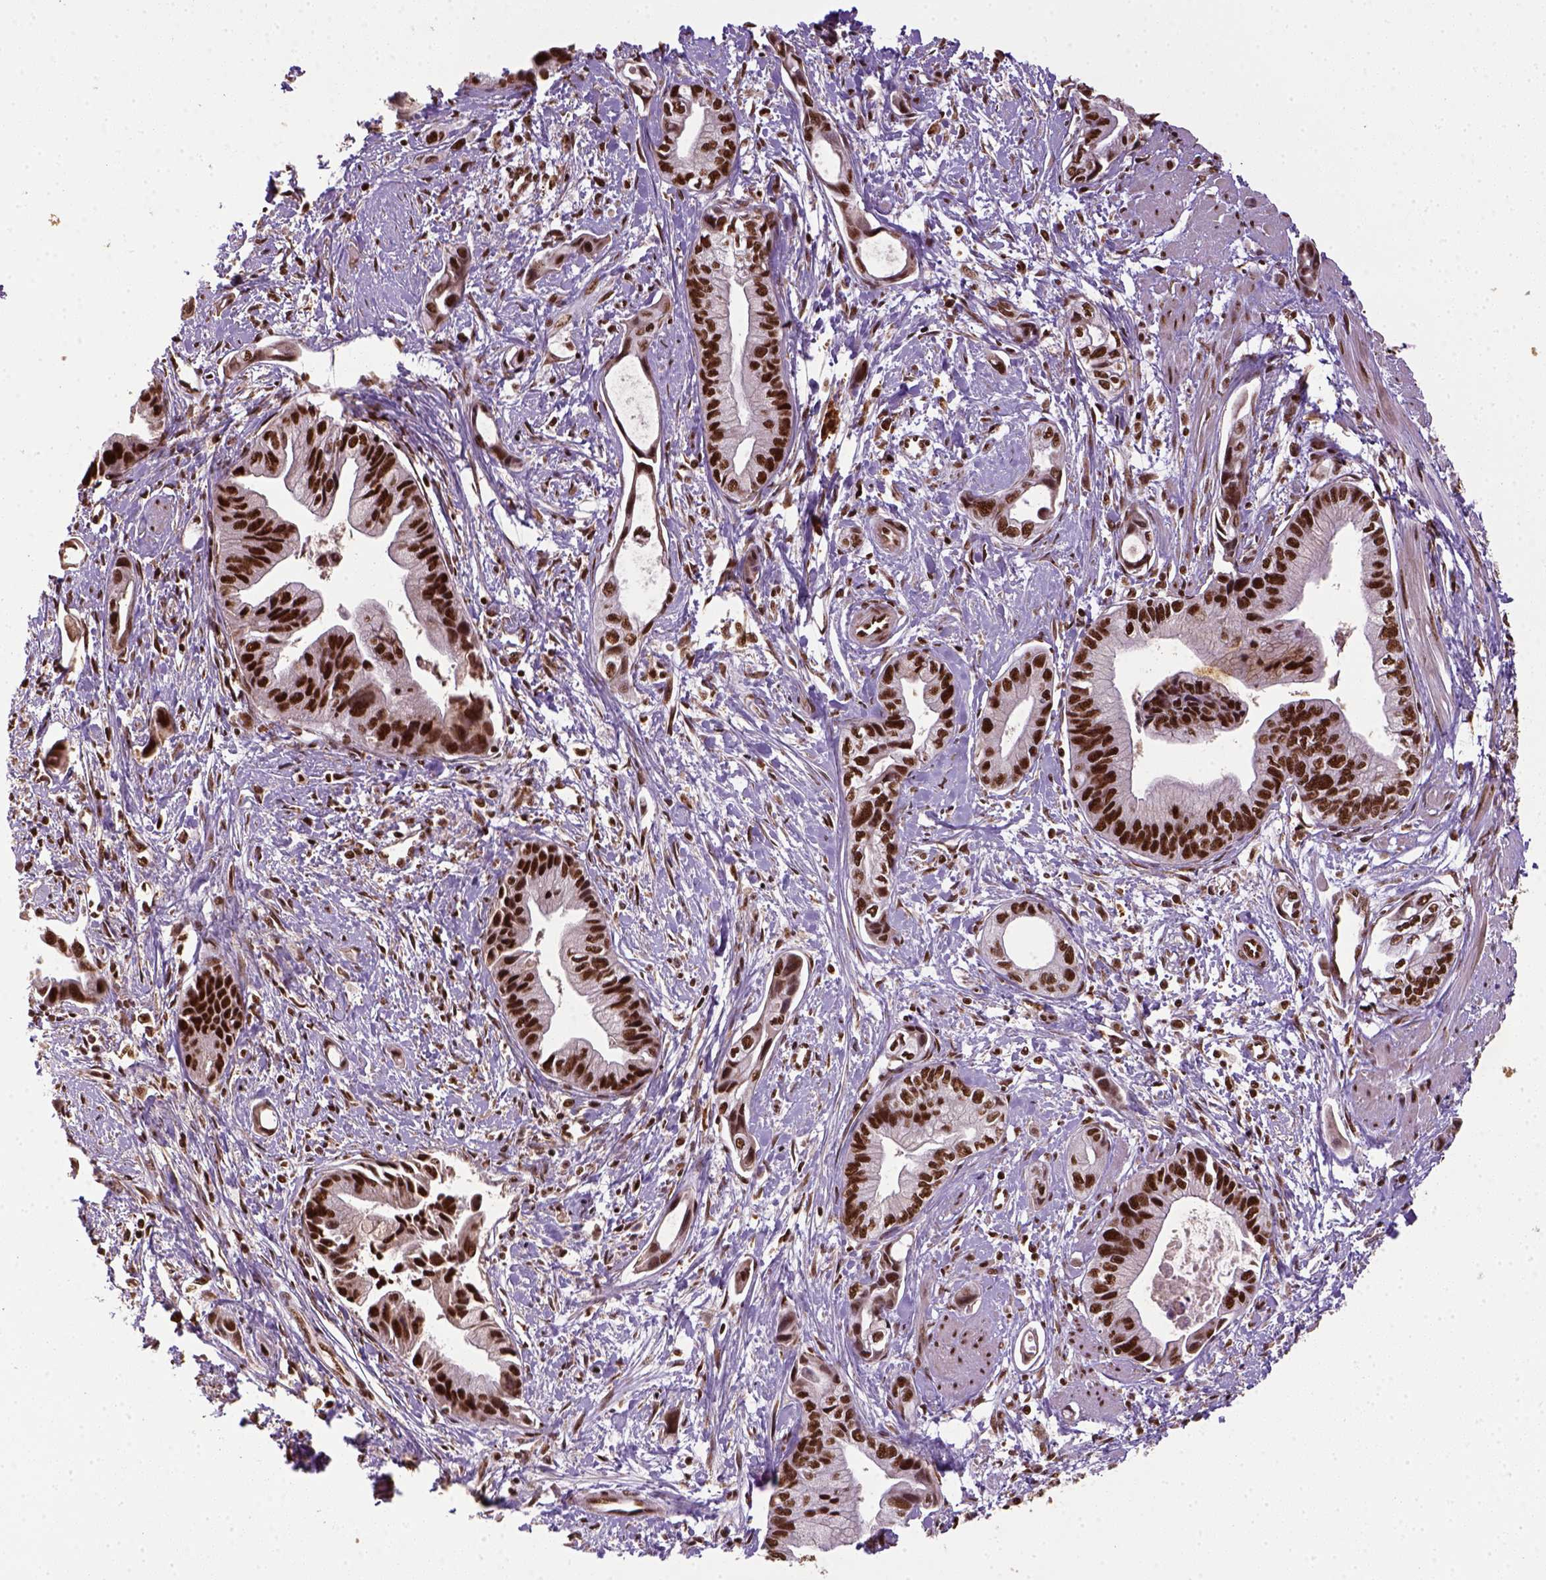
{"staining": {"intensity": "strong", "quantity": ">75%", "location": "nuclear"}, "tissue": "pancreatic cancer", "cell_type": "Tumor cells", "image_type": "cancer", "snomed": [{"axis": "morphology", "description": "Adenocarcinoma, NOS"}, {"axis": "topography", "description": "Pancreas"}], "caption": "Immunohistochemical staining of human adenocarcinoma (pancreatic) displays strong nuclear protein expression in approximately >75% of tumor cells.", "gene": "CCAR1", "patient": {"sex": "female", "age": 61}}